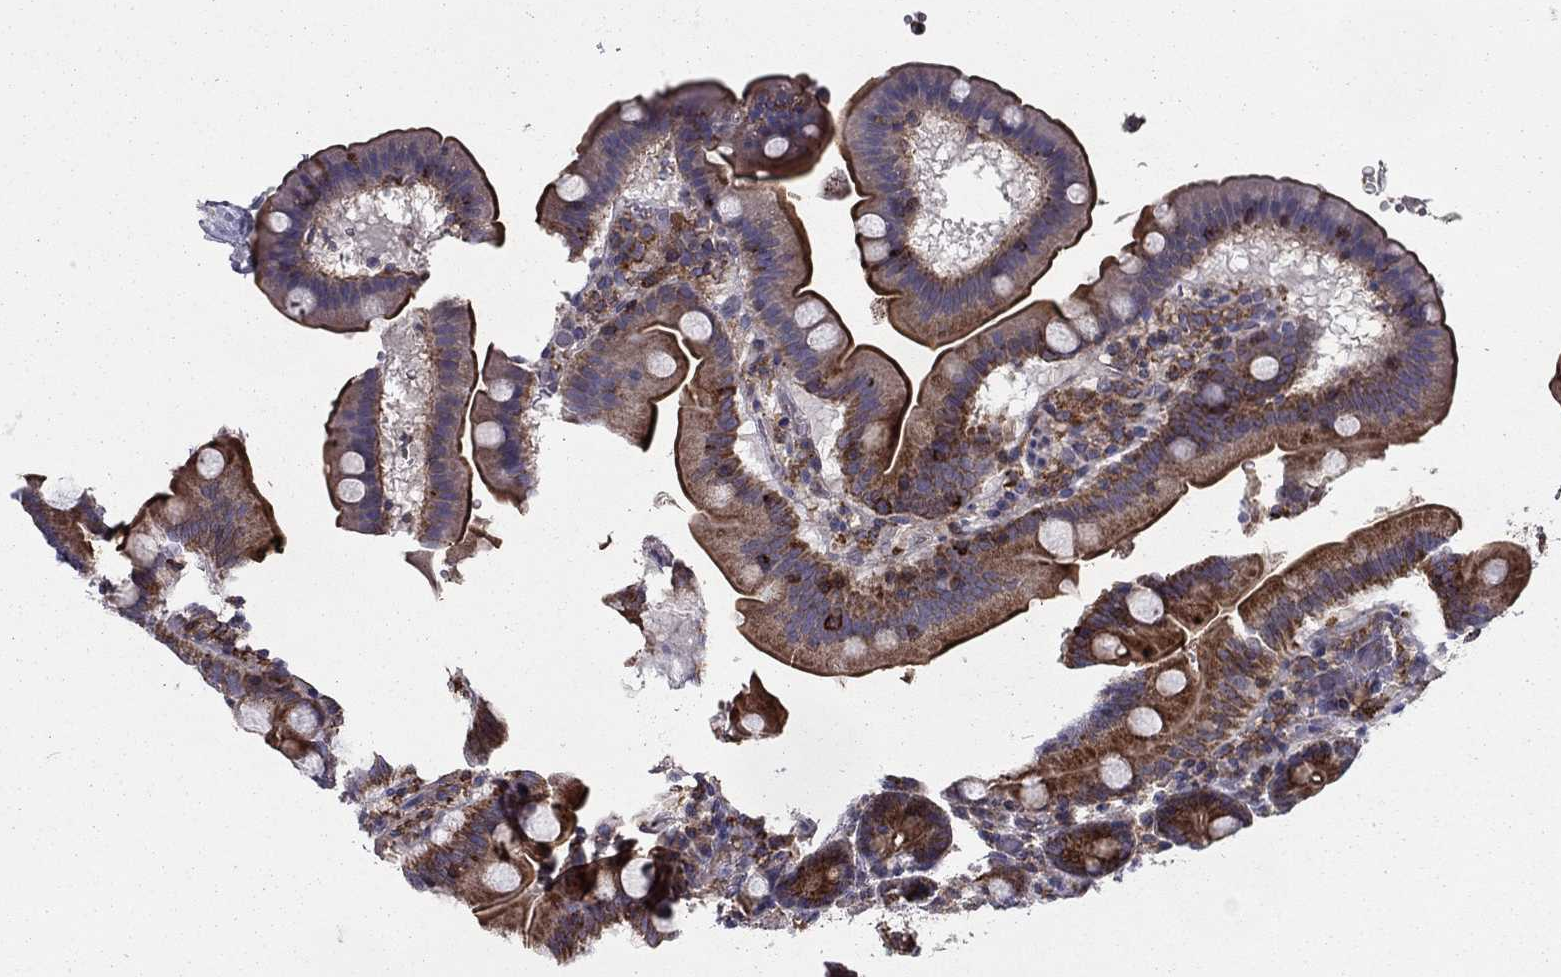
{"staining": {"intensity": "strong", "quantity": "25%-75%", "location": "cytoplasmic/membranous"}, "tissue": "duodenum", "cell_type": "Glandular cells", "image_type": "normal", "snomed": [{"axis": "morphology", "description": "Normal tissue, NOS"}, {"axis": "topography", "description": "Duodenum"}], "caption": "Immunohistochemistry image of unremarkable duodenum: duodenum stained using IHC exhibits high levels of strong protein expression localized specifically in the cytoplasmic/membranous of glandular cells, appearing as a cytoplasmic/membranous brown color.", "gene": "ALG6", "patient": {"sex": "male", "age": 59}}